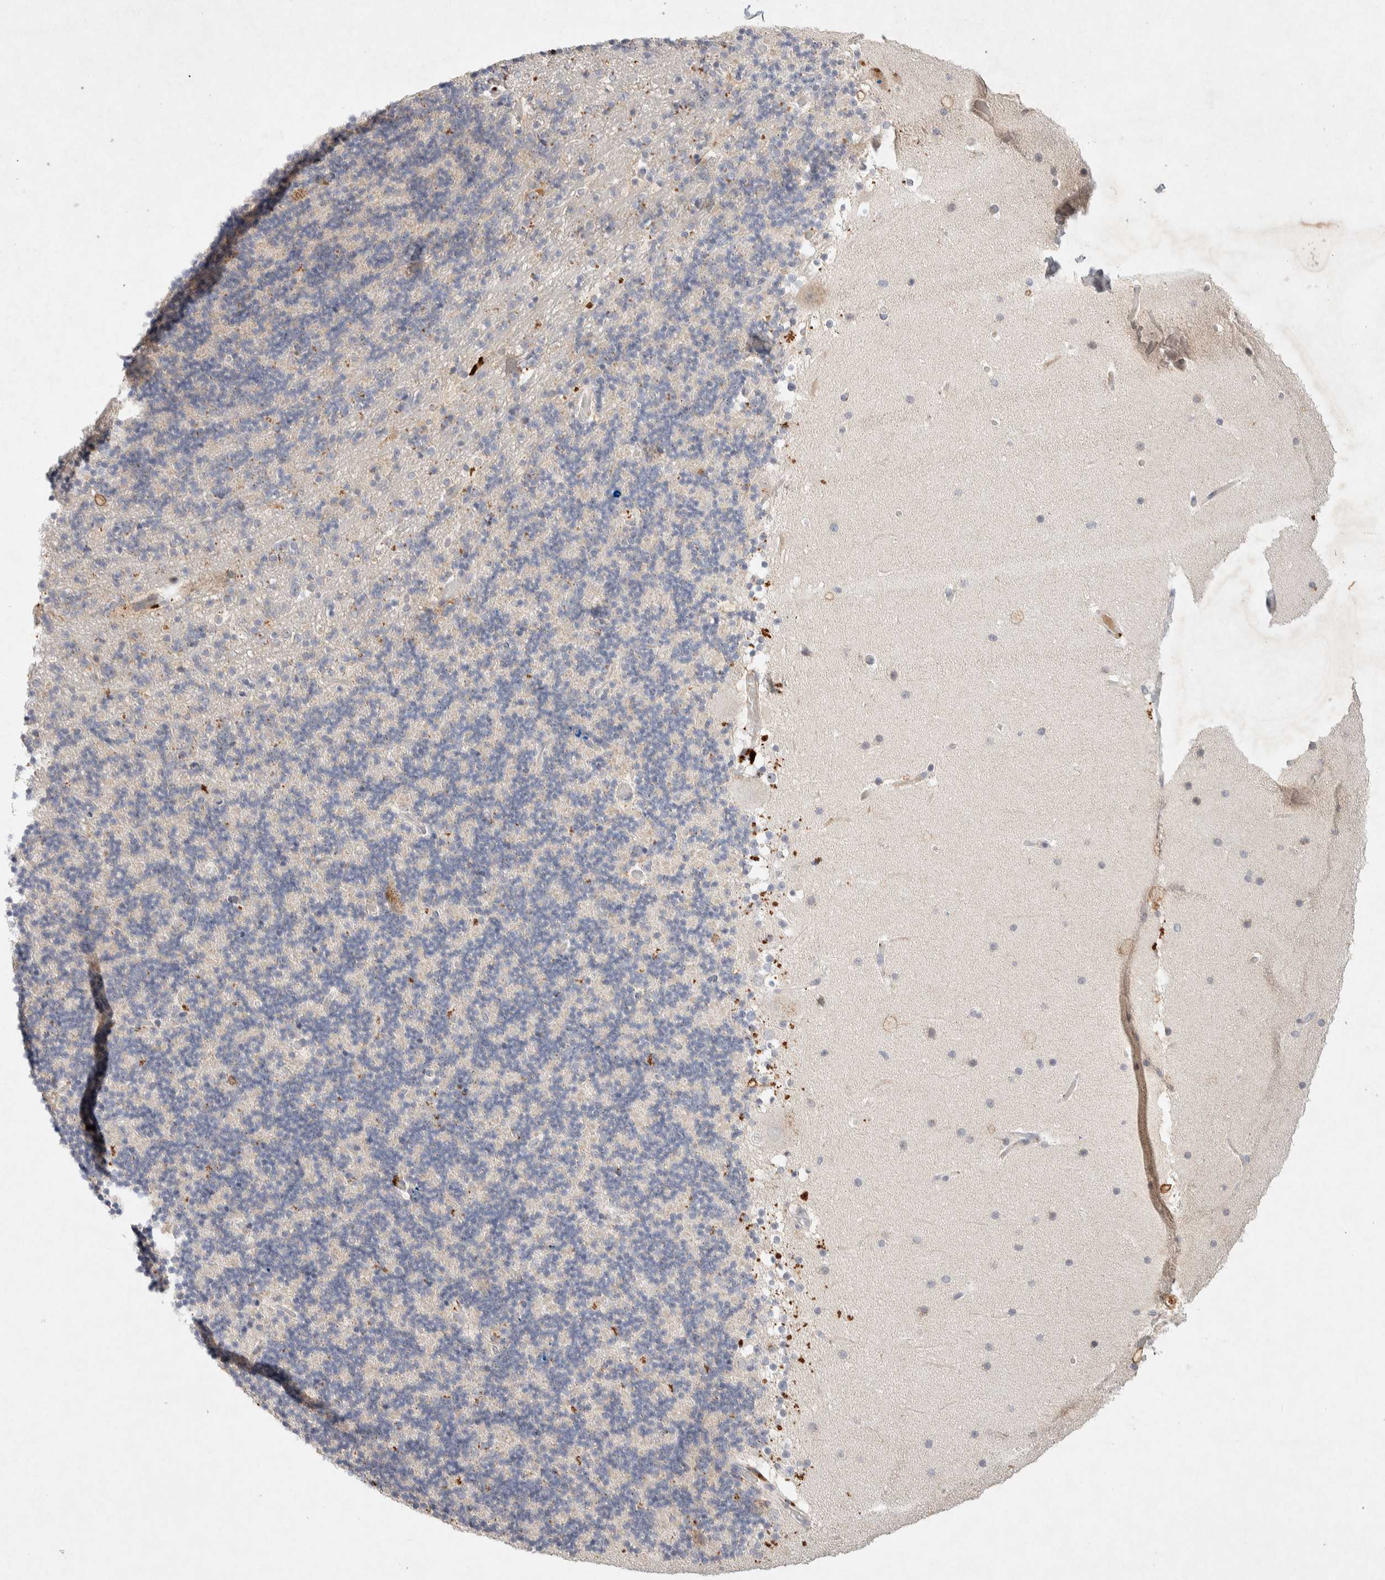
{"staining": {"intensity": "moderate", "quantity": "<25%", "location": "cytoplasmic/membranous"}, "tissue": "cerebellum", "cell_type": "Cells in granular layer", "image_type": "normal", "snomed": [{"axis": "morphology", "description": "Normal tissue, NOS"}, {"axis": "topography", "description": "Cerebellum"}], "caption": "High-power microscopy captured an immunohistochemistry photomicrograph of unremarkable cerebellum, revealing moderate cytoplasmic/membranous staining in approximately <25% of cells in granular layer. The staining was performed using DAB to visualize the protein expression in brown, while the nuclei were stained in blue with hematoxylin (Magnification: 20x).", "gene": "GNAI1", "patient": {"sex": "male", "age": 57}}